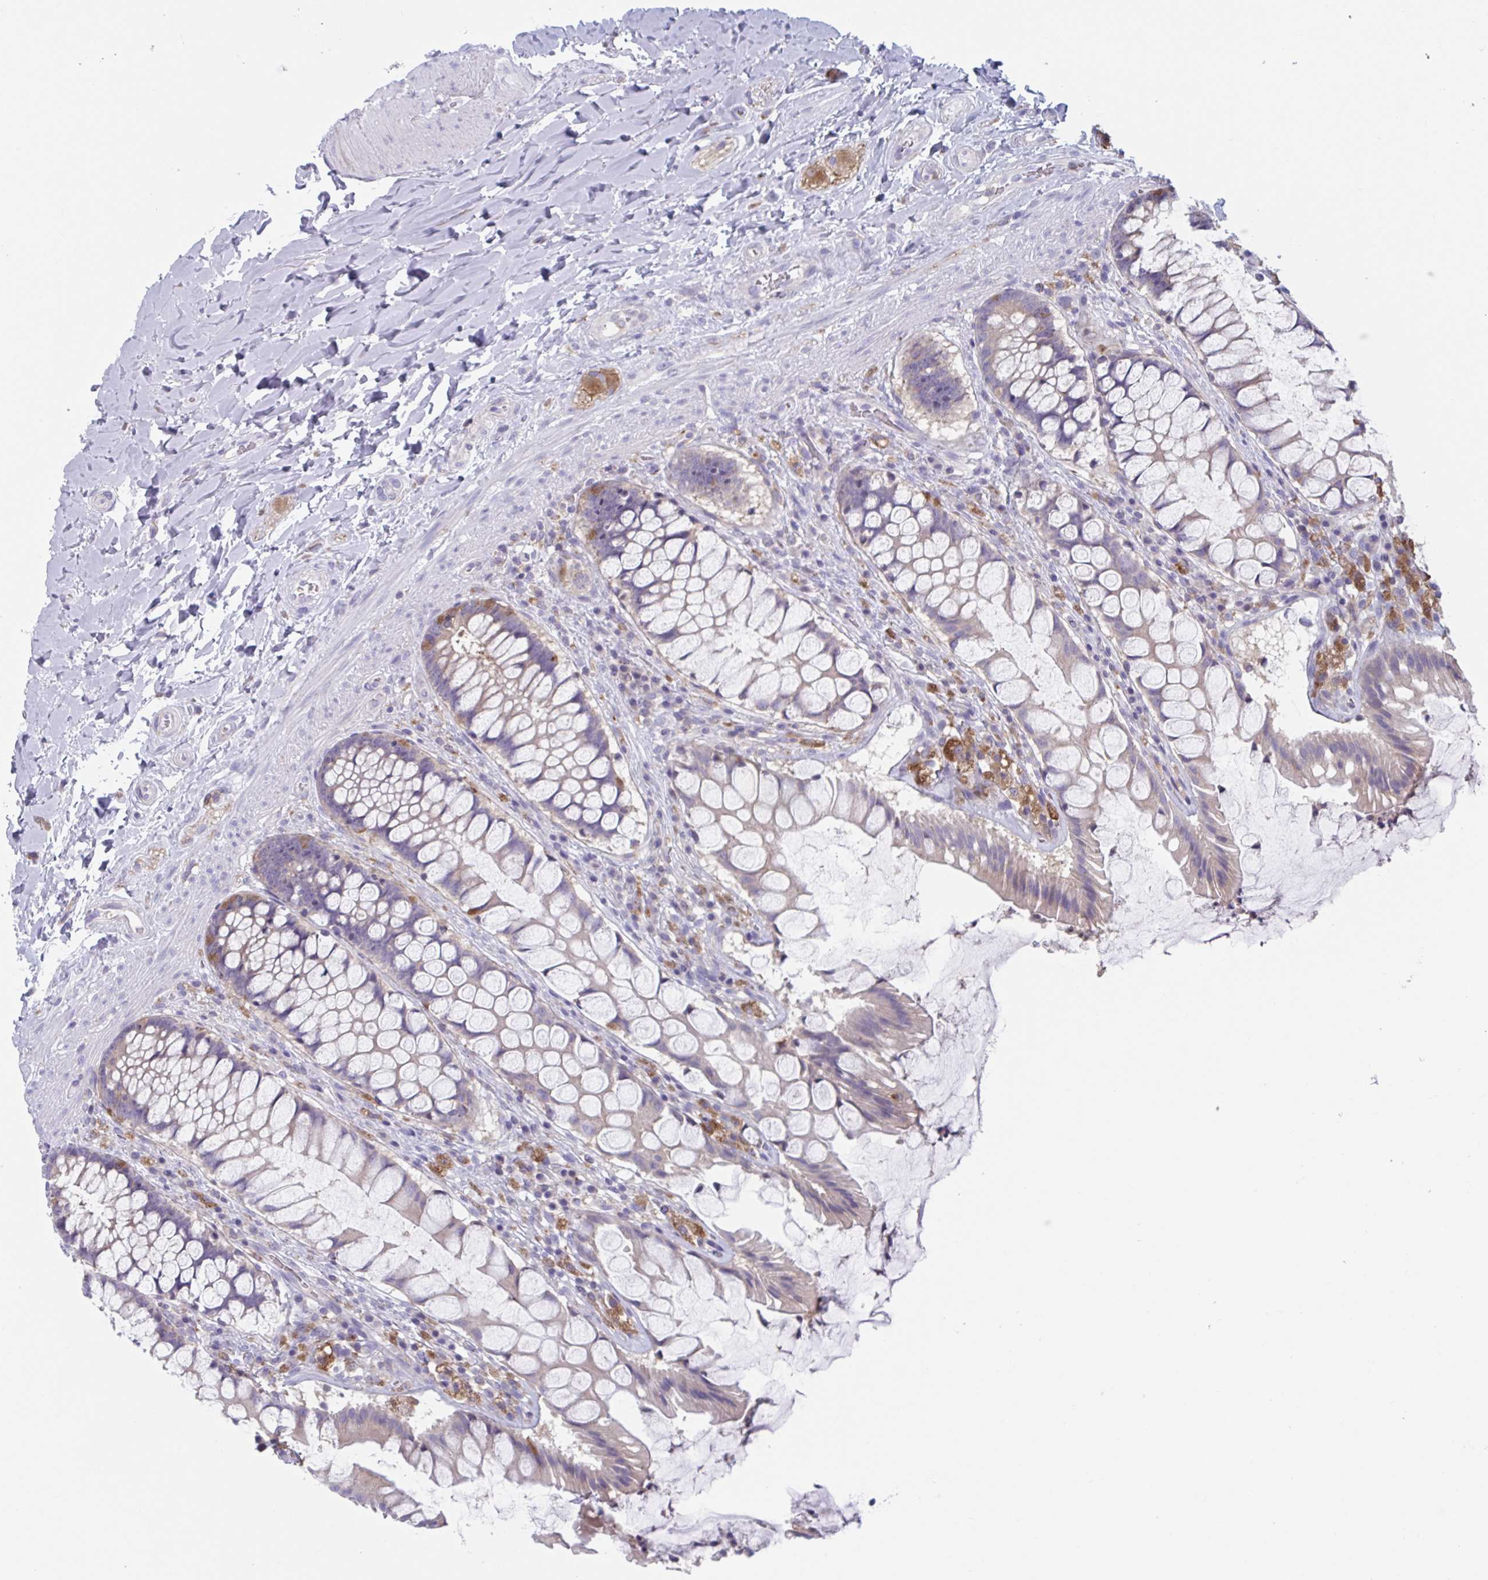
{"staining": {"intensity": "weak", "quantity": "25%-75%", "location": "cytoplasmic/membranous"}, "tissue": "rectum", "cell_type": "Glandular cells", "image_type": "normal", "snomed": [{"axis": "morphology", "description": "Normal tissue, NOS"}, {"axis": "topography", "description": "Rectum"}], "caption": "This image shows unremarkable rectum stained with IHC to label a protein in brown. The cytoplasmic/membranous of glandular cells show weak positivity for the protein. Nuclei are counter-stained blue.", "gene": "NIPSNAP1", "patient": {"sex": "female", "age": 58}}